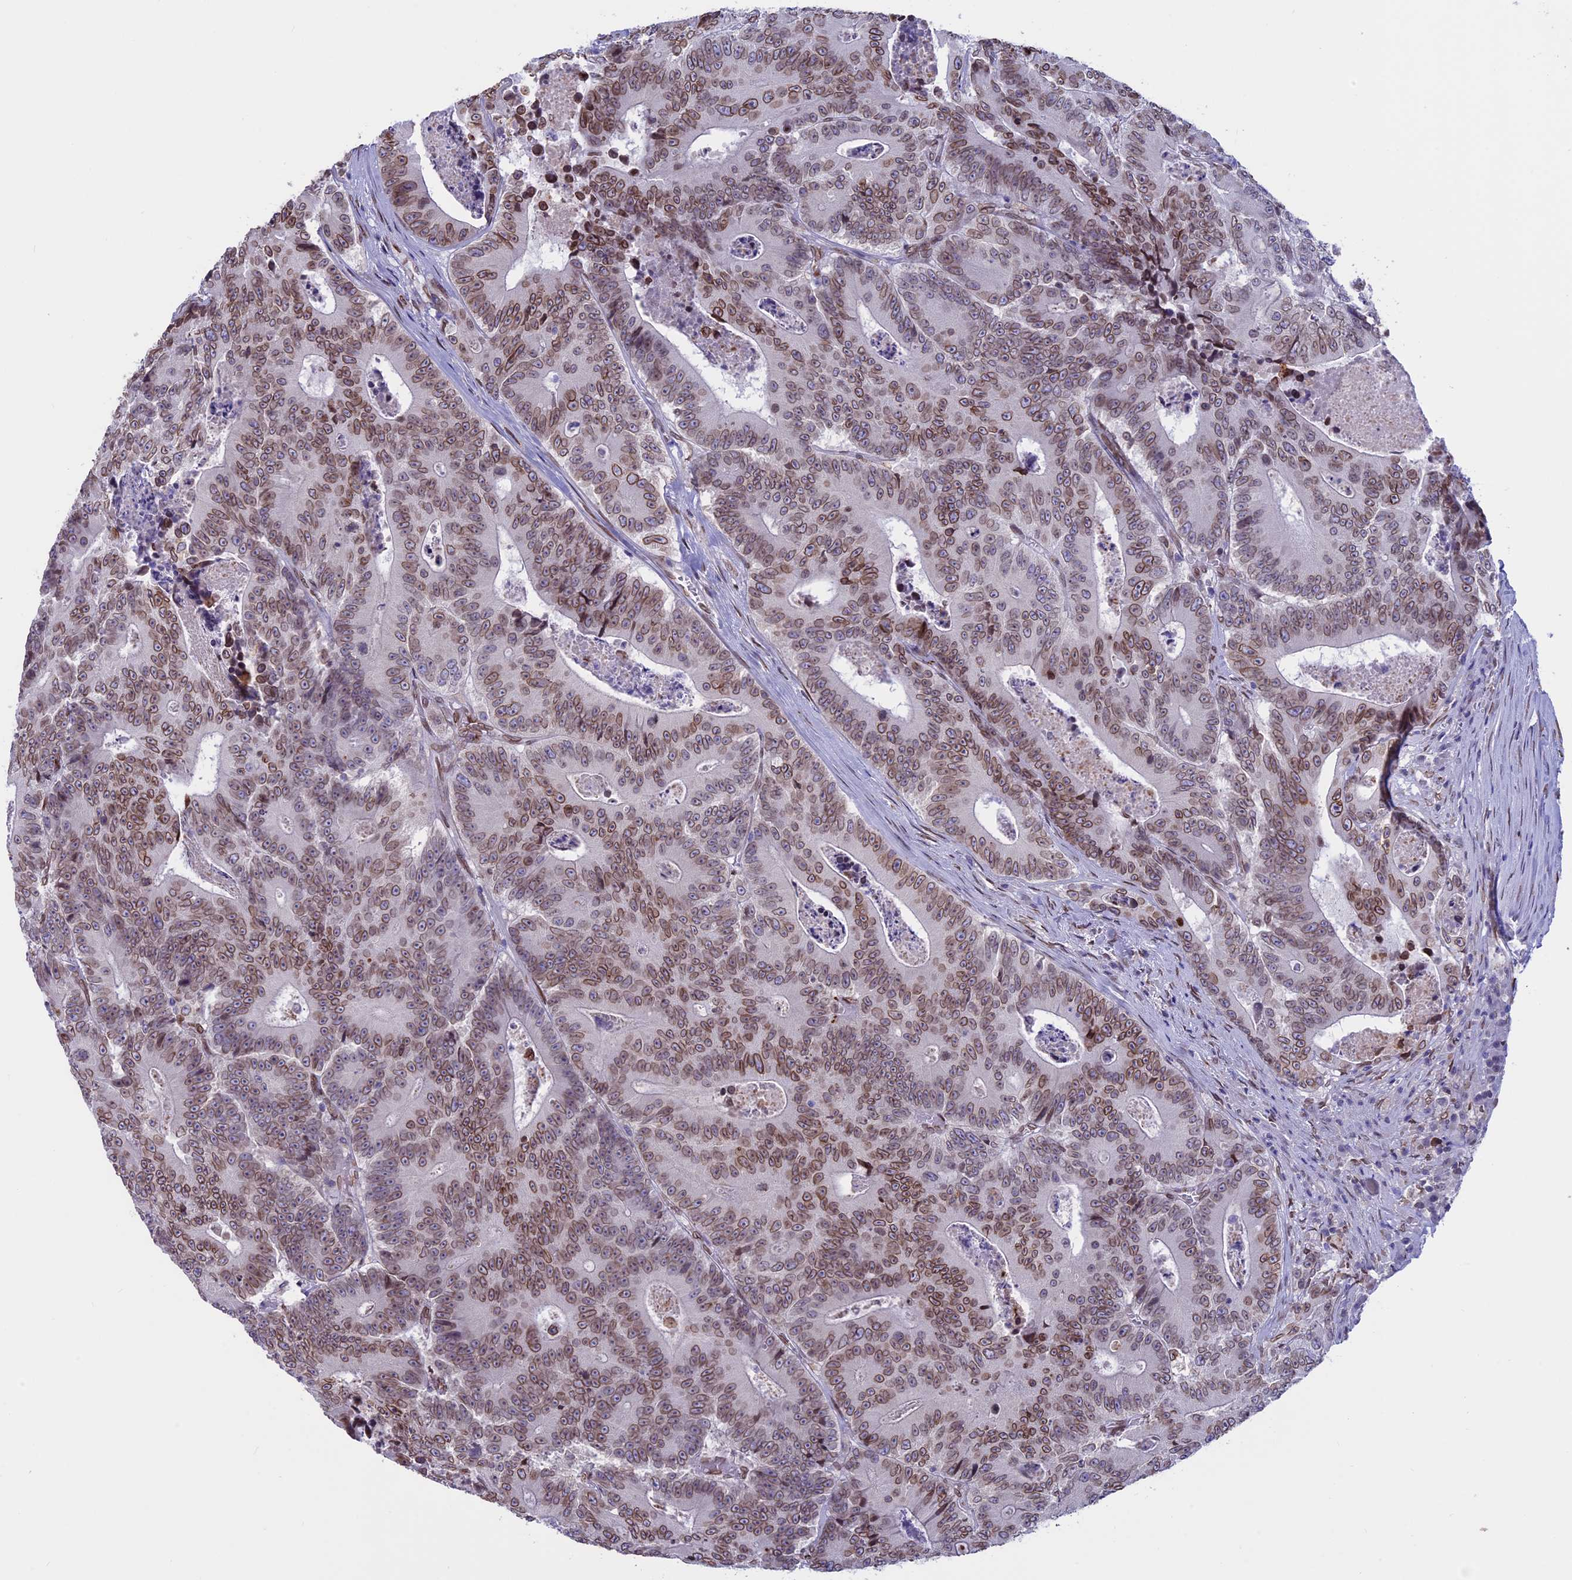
{"staining": {"intensity": "moderate", "quantity": ">75%", "location": "cytoplasmic/membranous,nuclear"}, "tissue": "colorectal cancer", "cell_type": "Tumor cells", "image_type": "cancer", "snomed": [{"axis": "morphology", "description": "Adenocarcinoma, NOS"}, {"axis": "topography", "description": "Colon"}], "caption": "Immunohistochemistry (IHC) photomicrograph of human adenocarcinoma (colorectal) stained for a protein (brown), which demonstrates medium levels of moderate cytoplasmic/membranous and nuclear positivity in about >75% of tumor cells.", "gene": "TMPRSS7", "patient": {"sex": "male", "age": 83}}